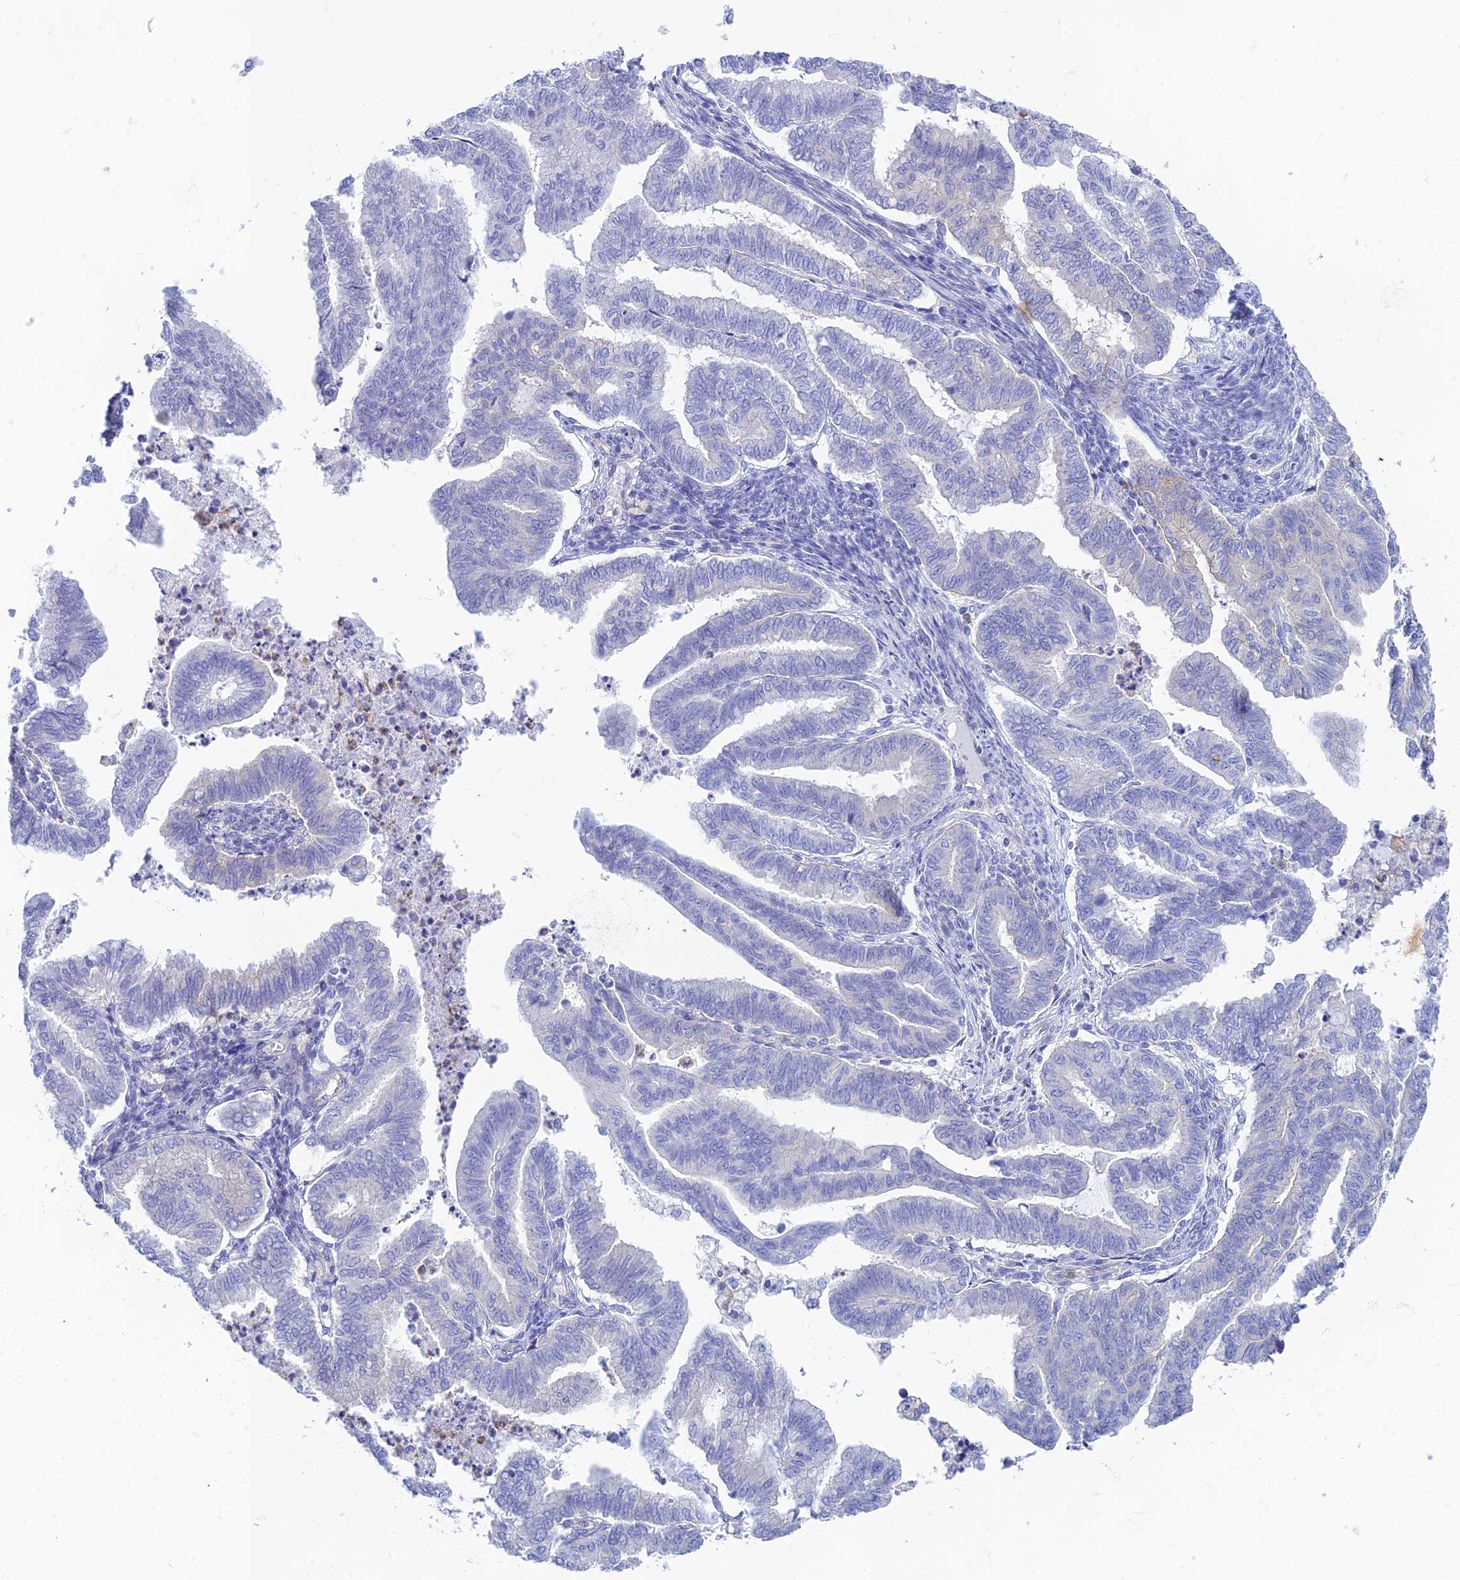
{"staining": {"intensity": "negative", "quantity": "none", "location": "none"}, "tissue": "endometrial cancer", "cell_type": "Tumor cells", "image_type": "cancer", "snomed": [{"axis": "morphology", "description": "Adenocarcinoma, NOS"}, {"axis": "topography", "description": "Endometrium"}], "caption": "An image of human endometrial cancer (adenocarcinoma) is negative for staining in tumor cells. (DAB immunohistochemistry visualized using brightfield microscopy, high magnification).", "gene": "STRN4", "patient": {"sex": "female", "age": 79}}